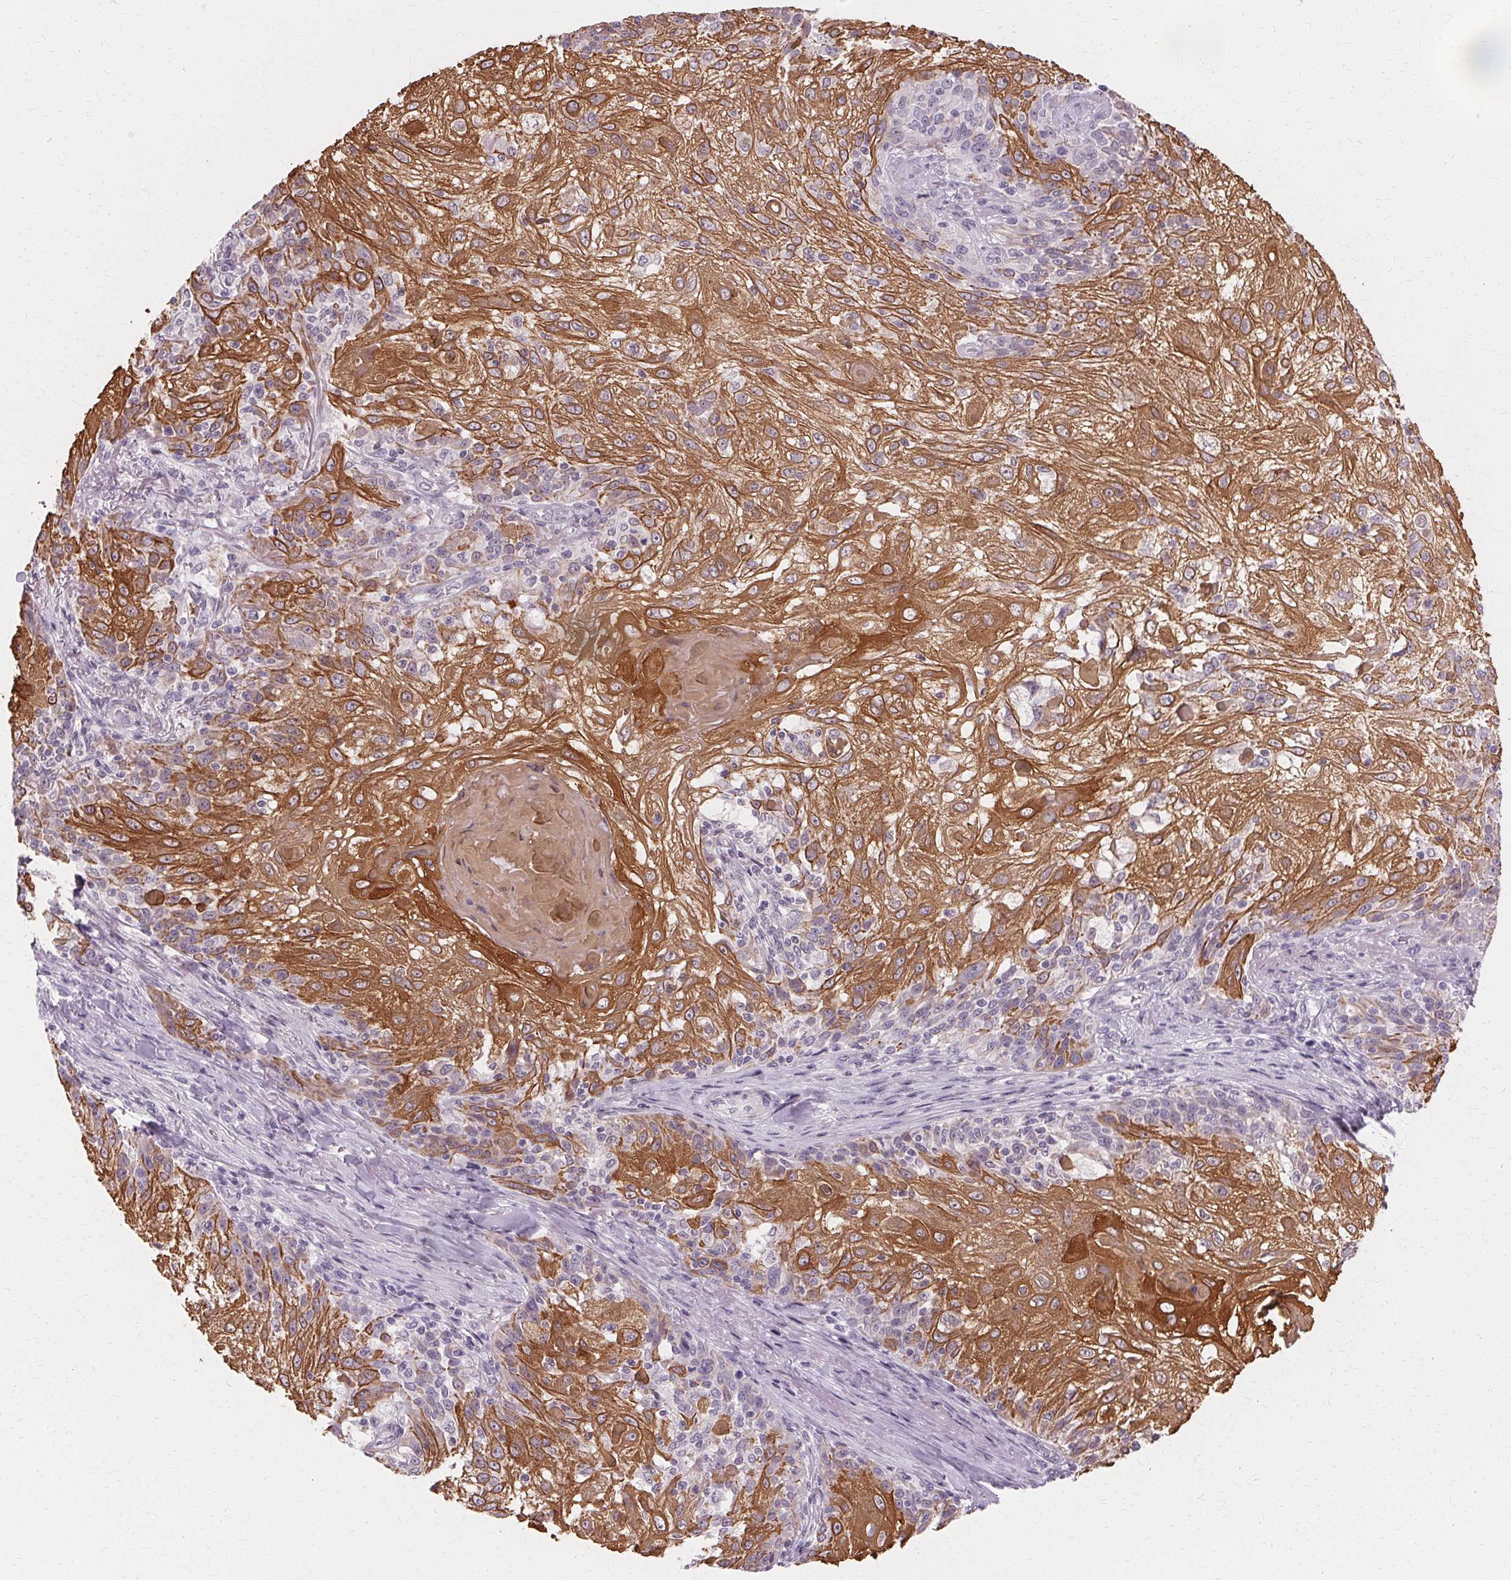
{"staining": {"intensity": "moderate", "quantity": ">75%", "location": "cytoplasmic/membranous"}, "tissue": "skin cancer", "cell_type": "Tumor cells", "image_type": "cancer", "snomed": [{"axis": "morphology", "description": "Normal tissue, NOS"}, {"axis": "morphology", "description": "Squamous cell carcinoma, NOS"}, {"axis": "topography", "description": "Skin"}], "caption": "The histopathology image demonstrates staining of skin cancer (squamous cell carcinoma), revealing moderate cytoplasmic/membranous protein expression (brown color) within tumor cells.", "gene": "KRT6C", "patient": {"sex": "female", "age": 83}}